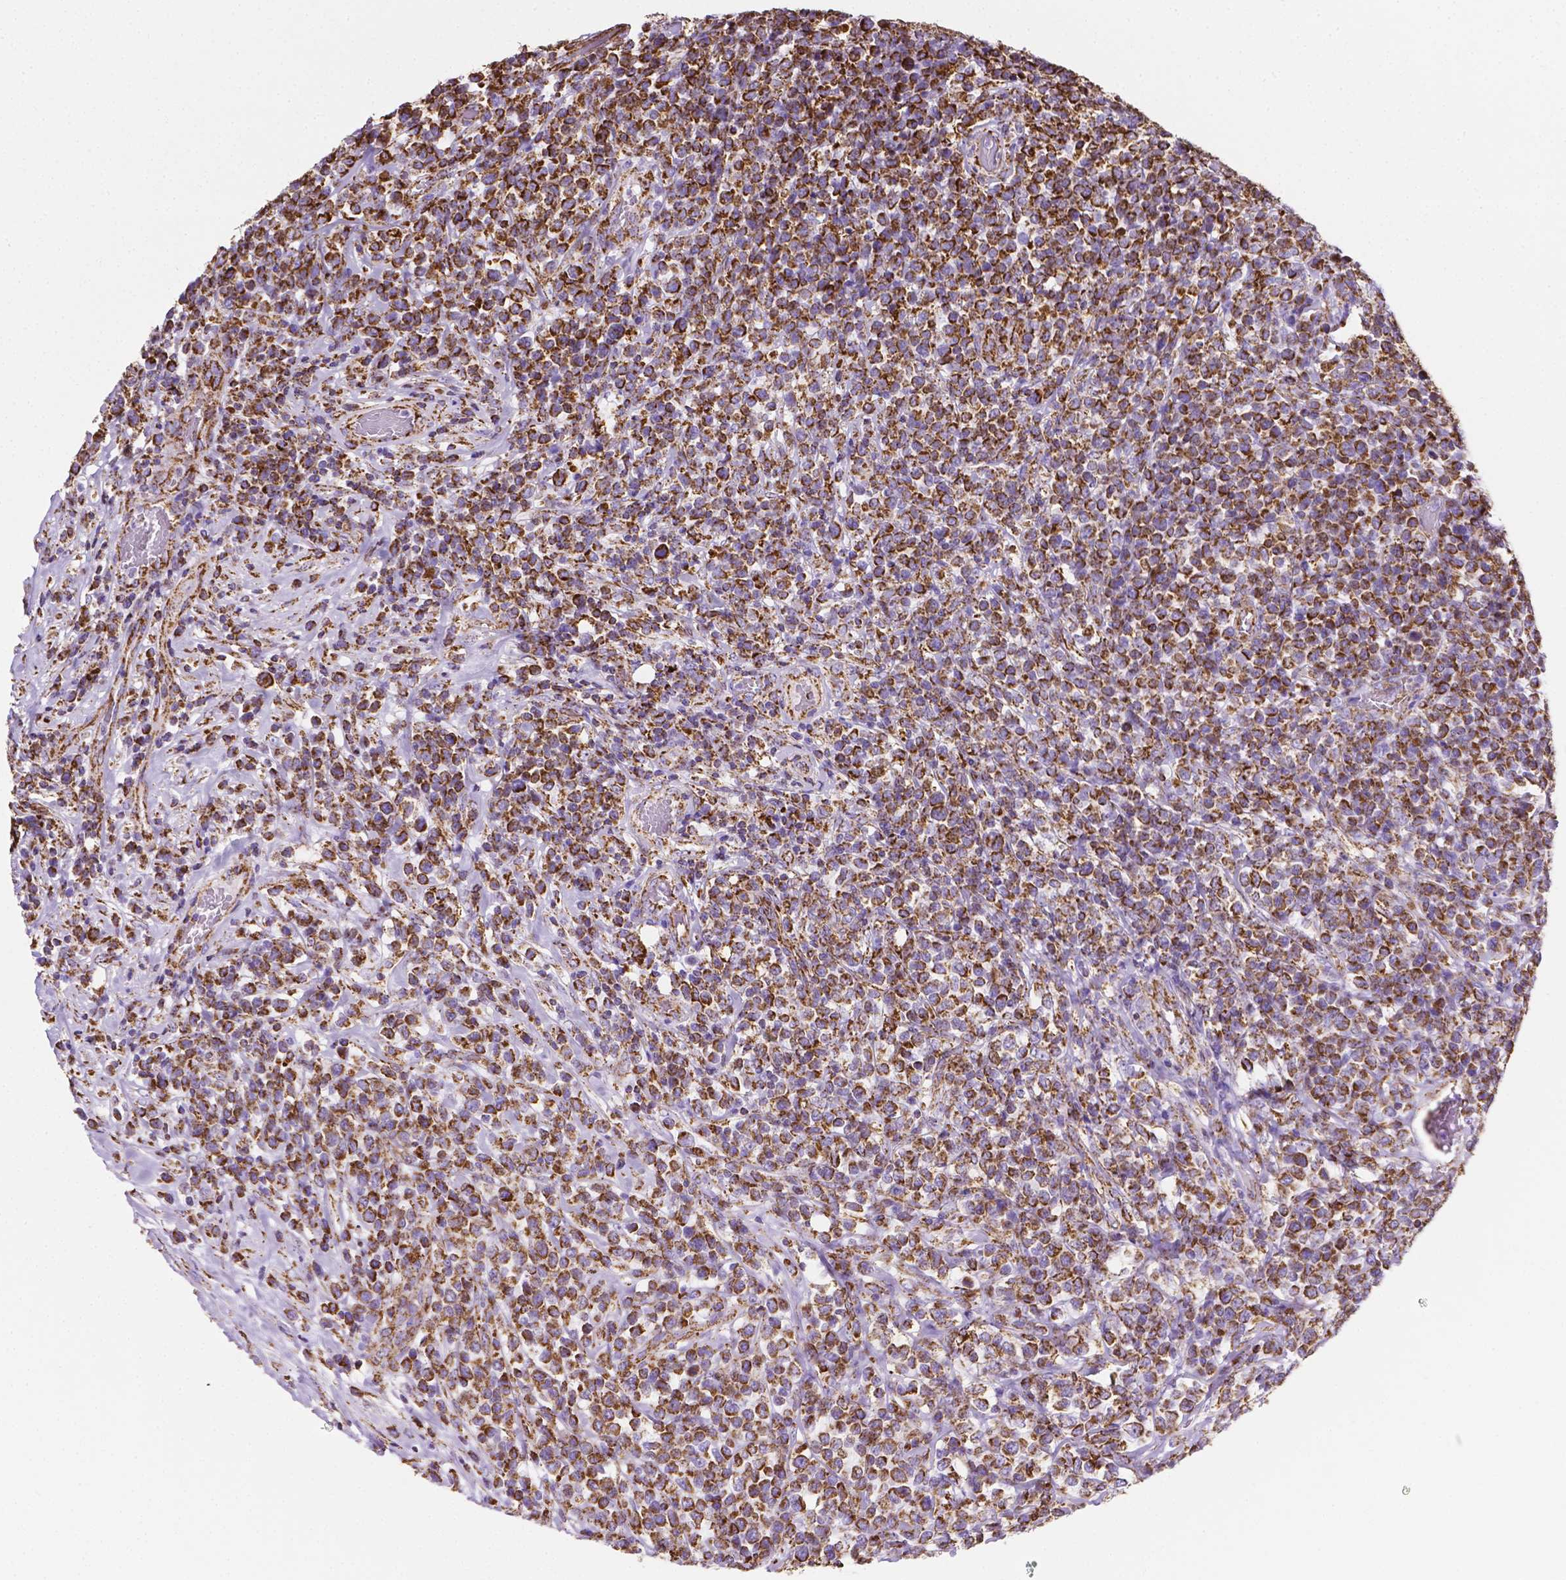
{"staining": {"intensity": "strong", "quantity": ">75%", "location": "cytoplasmic/membranous"}, "tissue": "lymphoma", "cell_type": "Tumor cells", "image_type": "cancer", "snomed": [{"axis": "morphology", "description": "Malignant lymphoma, non-Hodgkin's type, High grade"}, {"axis": "topography", "description": "Soft tissue"}], "caption": "Malignant lymphoma, non-Hodgkin's type (high-grade) stained with a protein marker exhibits strong staining in tumor cells.", "gene": "RMDN3", "patient": {"sex": "female", "age": 56}}